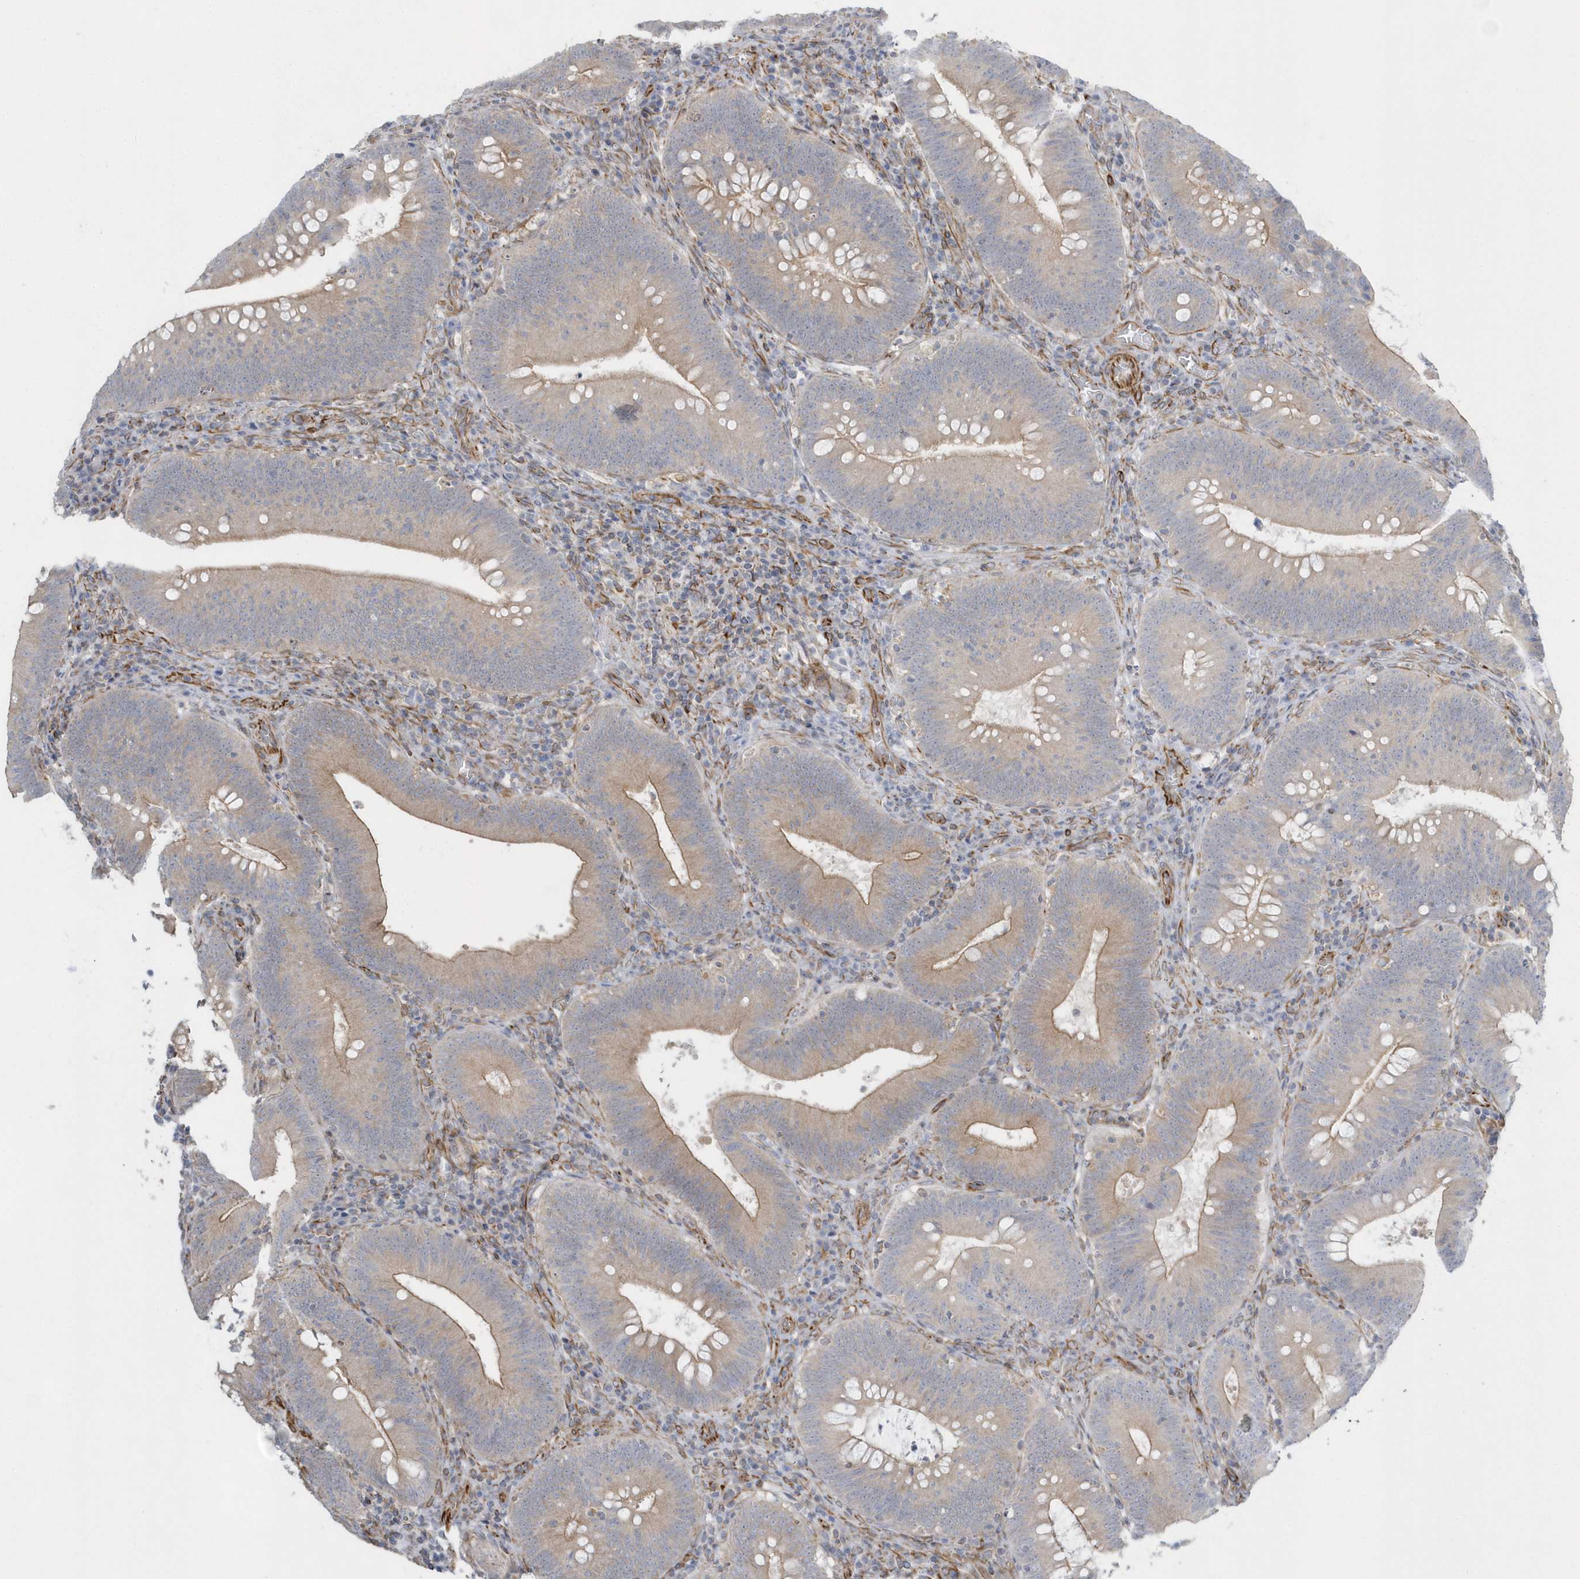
{"staining": {"intensity": "moderate", "quantity": "25%-75%", "location": "cytoplasmic/membranous"}, "tissue": "colorectal cancer", "cell_type": "Tumor cells", "image_type": "cancer", "snomed": [{"axis": "morphology", "description": "Normal tissue, NOS"}, {"axis": "topography", "description": "Colon"}], "caption": "Immunohistochemistry photomicrograph of neoplastic tissue: colorectal cancer stained using immunohistochemistry exhibits medium levels of moderate protein expression localized specifically in the cytoplasmic/membranous of tumor cells, appearing as a cytoplasmic/membranous brown color.", "gene": "RAB17", "patient": {"sex": "female", "age": 82}}